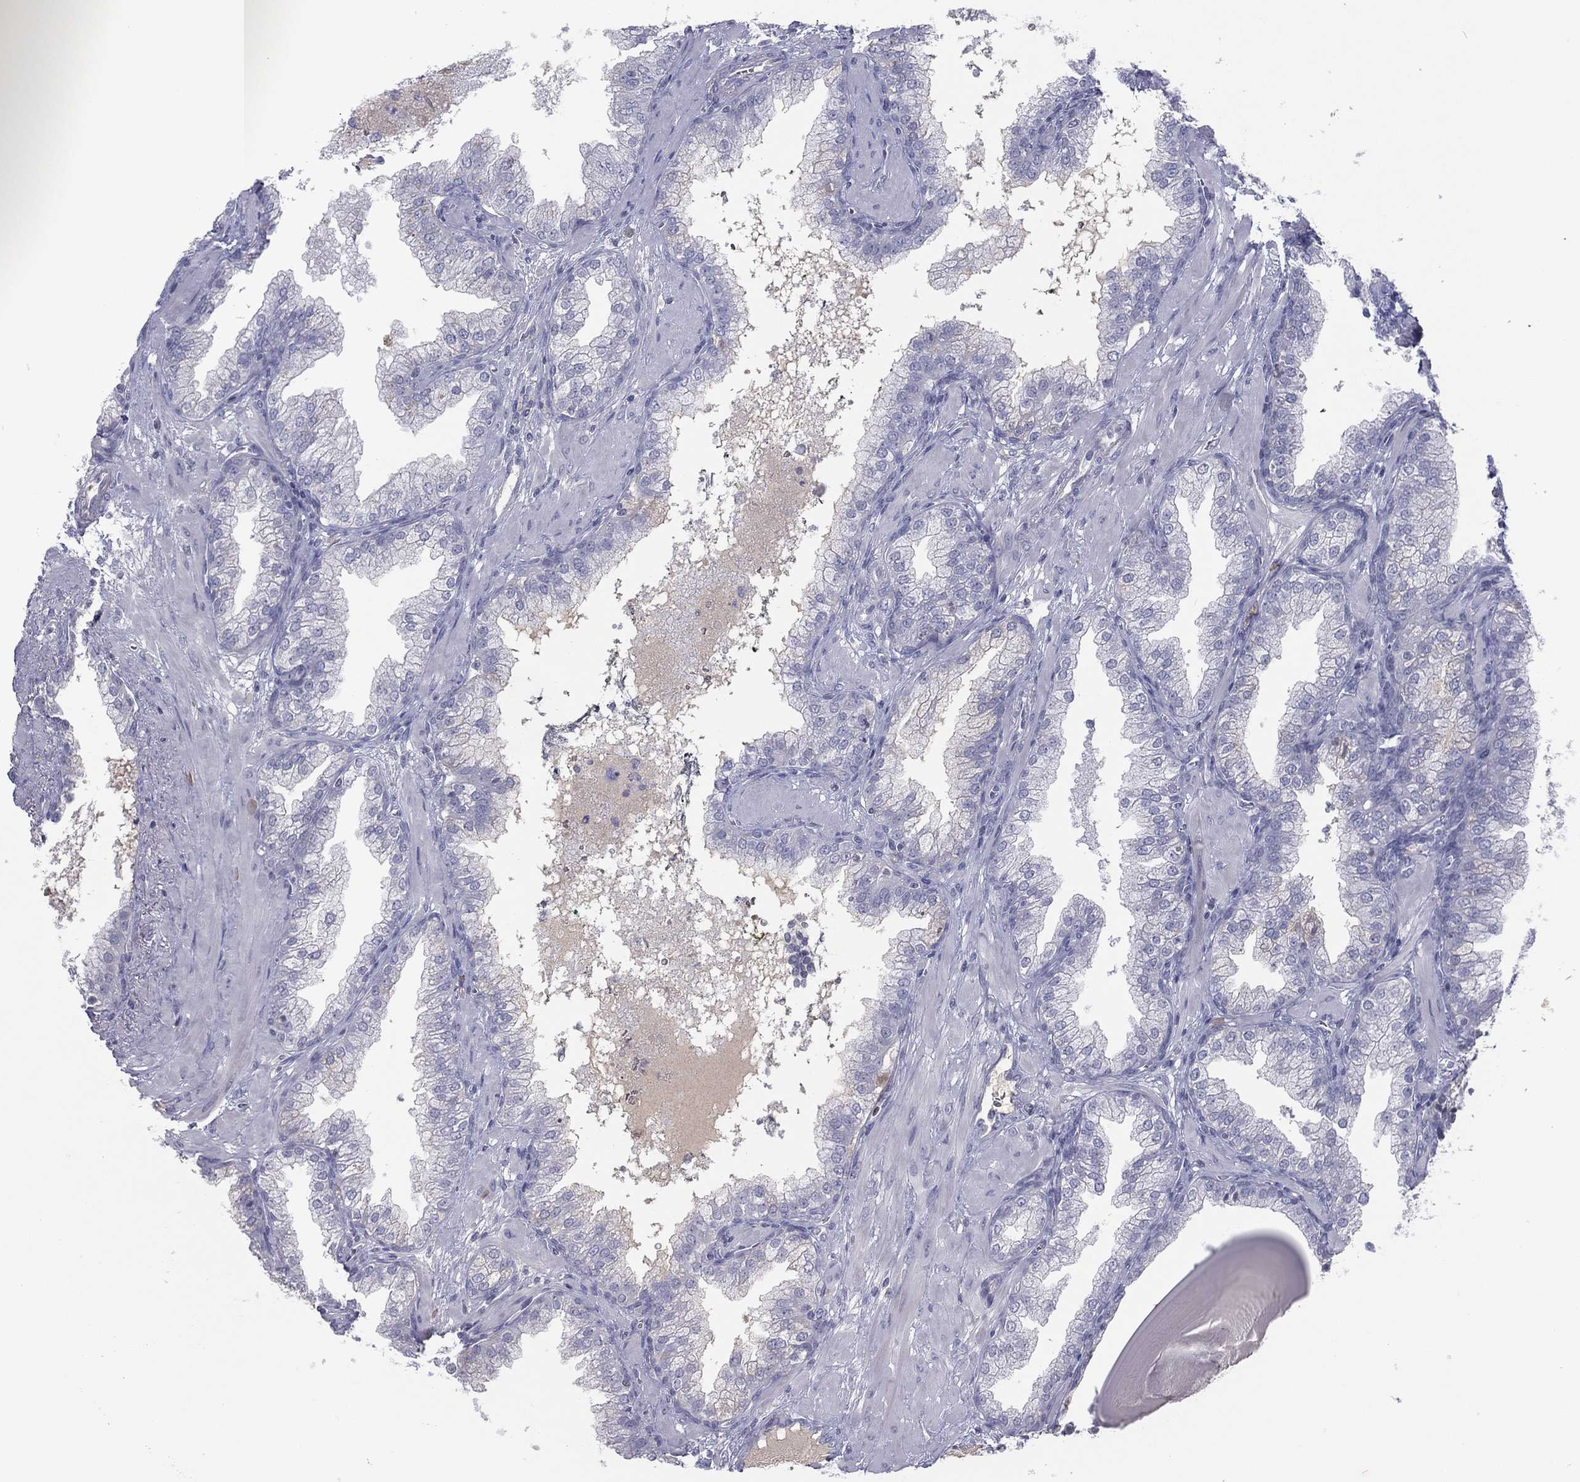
{"staining": {"intensity": "negative", "quantity": "none", "location": "none"}, "tissue": "prostate cancer", "cell_type": "Tumor cells", "image_type": "cancer", "snomed": [{"axis": "morphology", "description": "Adenocarcinoma, Low grade"}, {"axis": "topography", "description": "Prostate"}], "caption": "DAB (3,3'-diaminobenzidine) immunohistochemical staining of prostate cancer (adenocarcinoma (low-grade)) displays no significant positivity in tumor cells.", "gene": "CPT1B", "patient": {"sex": "male", "age": 62}}